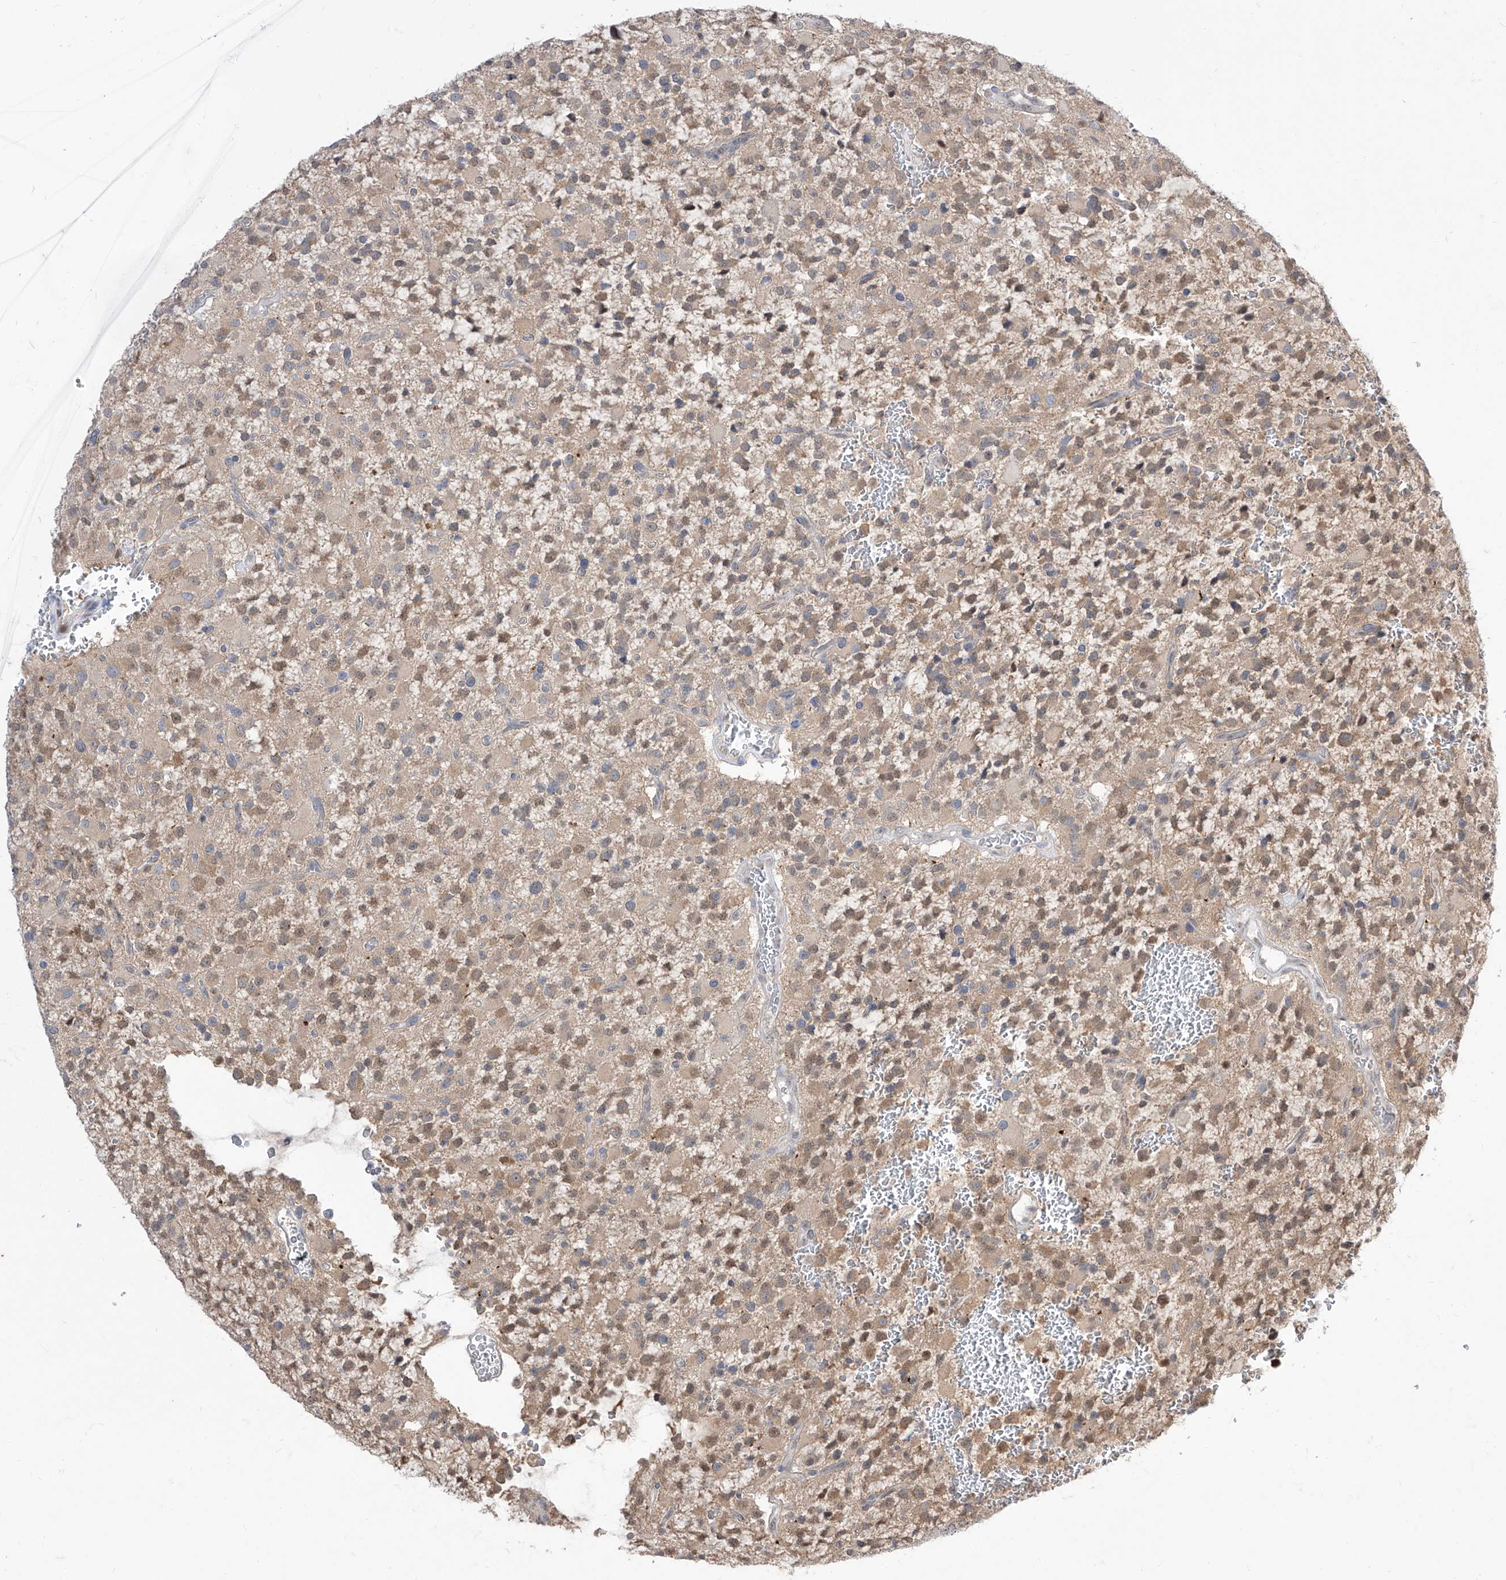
{"staining": {"intensity": "weak", "quantity": ">75%", "location": "cytoplasmic/membranous"}, "tissue": "glioma", "cell_type": "Tumor cells", "image_type": "cancer", "snomed": [{"axis": "morphology", "description": "Glioma, malignant, High grade"}, {"axis": "topography", "description": "Brain"}], "caption": "This is a histology image of immunohistochemistry (IHC) staining of glioma, which shows weak expression in the cytoplasmic/membranous of tumor cells.", "gene": "BROX", "patient": {"sex": "male", "age": 34}}